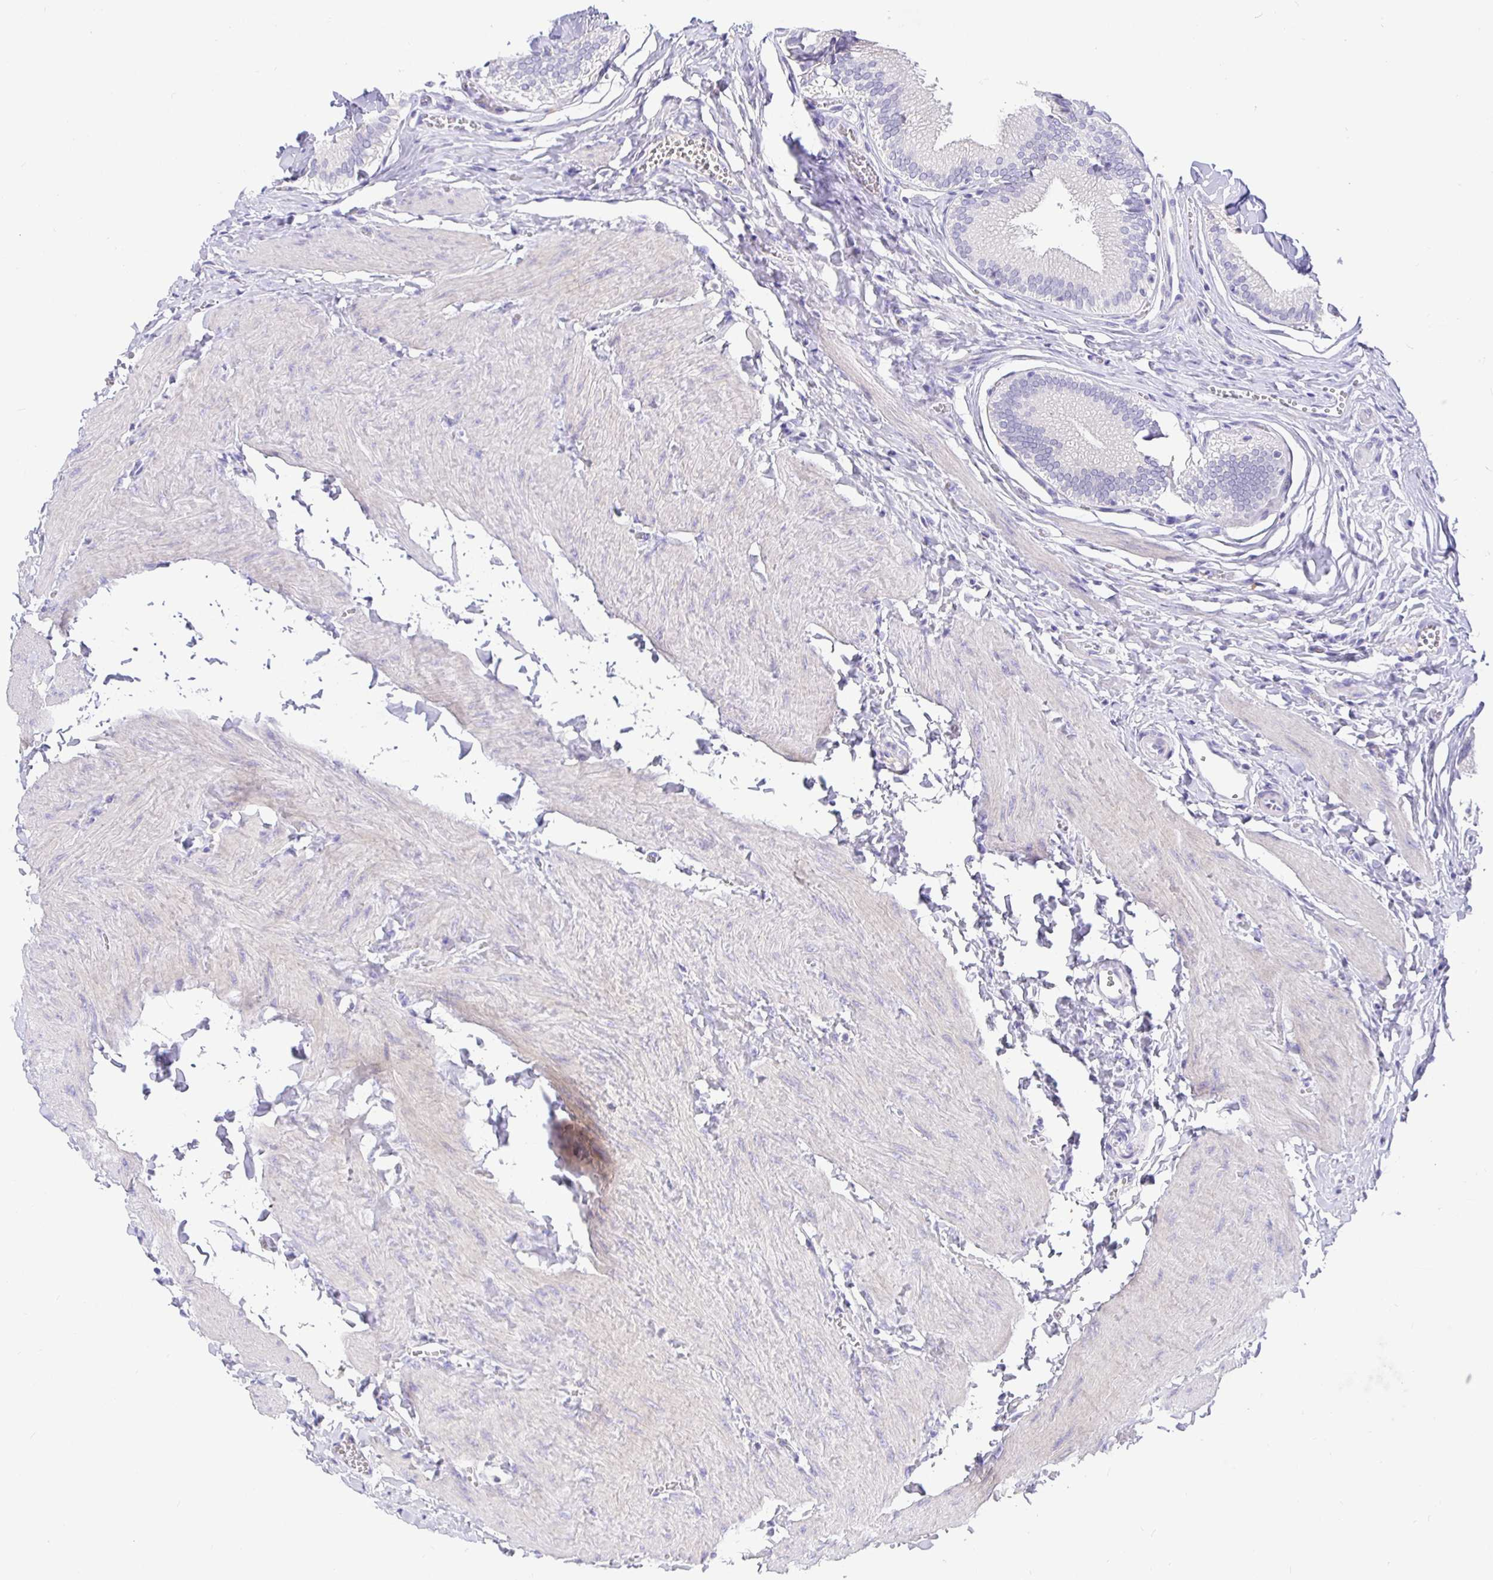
{"staining": {"intensity": "negative", "quantity": "none", "location": "none"}, "tissue": "gallbladder", "cell_type": "Glandular cells", "image_type": "normal", "snomed": [{"axis": "morphology", "description": "Normal tissue, NOS"}, {"axis": "topography", "description": "Gallbladder"}, {"axis": "topography", "description": "Peripheral nerve tissue"}], "caption": "Glandular cells show no significant protein expression in normal gallbladder.", "gene": "TPTE", "patient": {"sex": "male", "age": 17}}